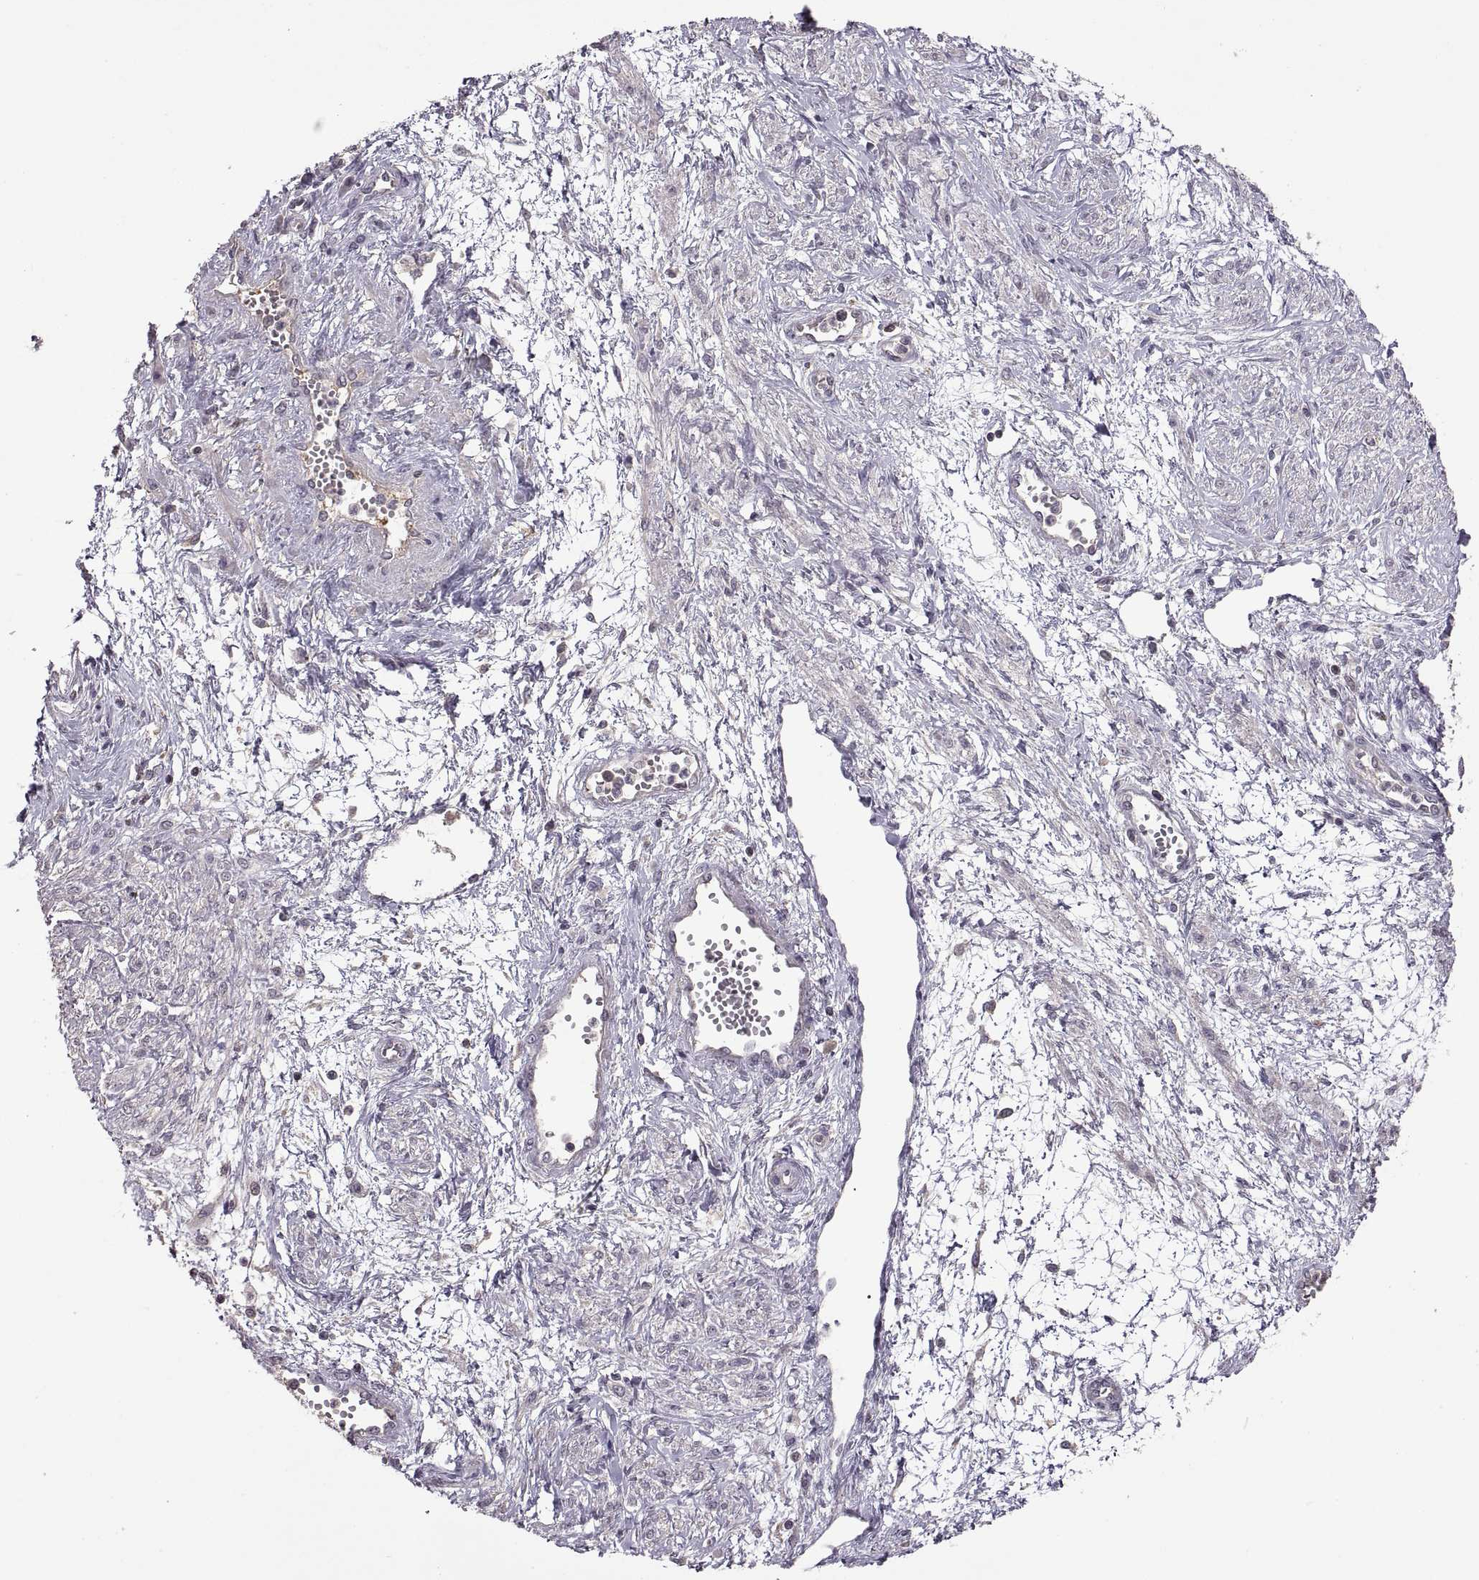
{"staining": {"intensity": "negative", "quantity": "none", "location": "none"}, "tissue": "cervical cancer", "cell_type": "Tumor cells", "image_type": "cancer", "snomed": [{"axis": "morphology", "description": "Squamous cell carcinoma, NOS"}, {"axis": "topography", "description": "Cervix"}], "caption": "Tumor cells show no significant expression in cervical cancer.", "gene": "NMNAT2", "patient": {"sex": "female", "age": 34}}